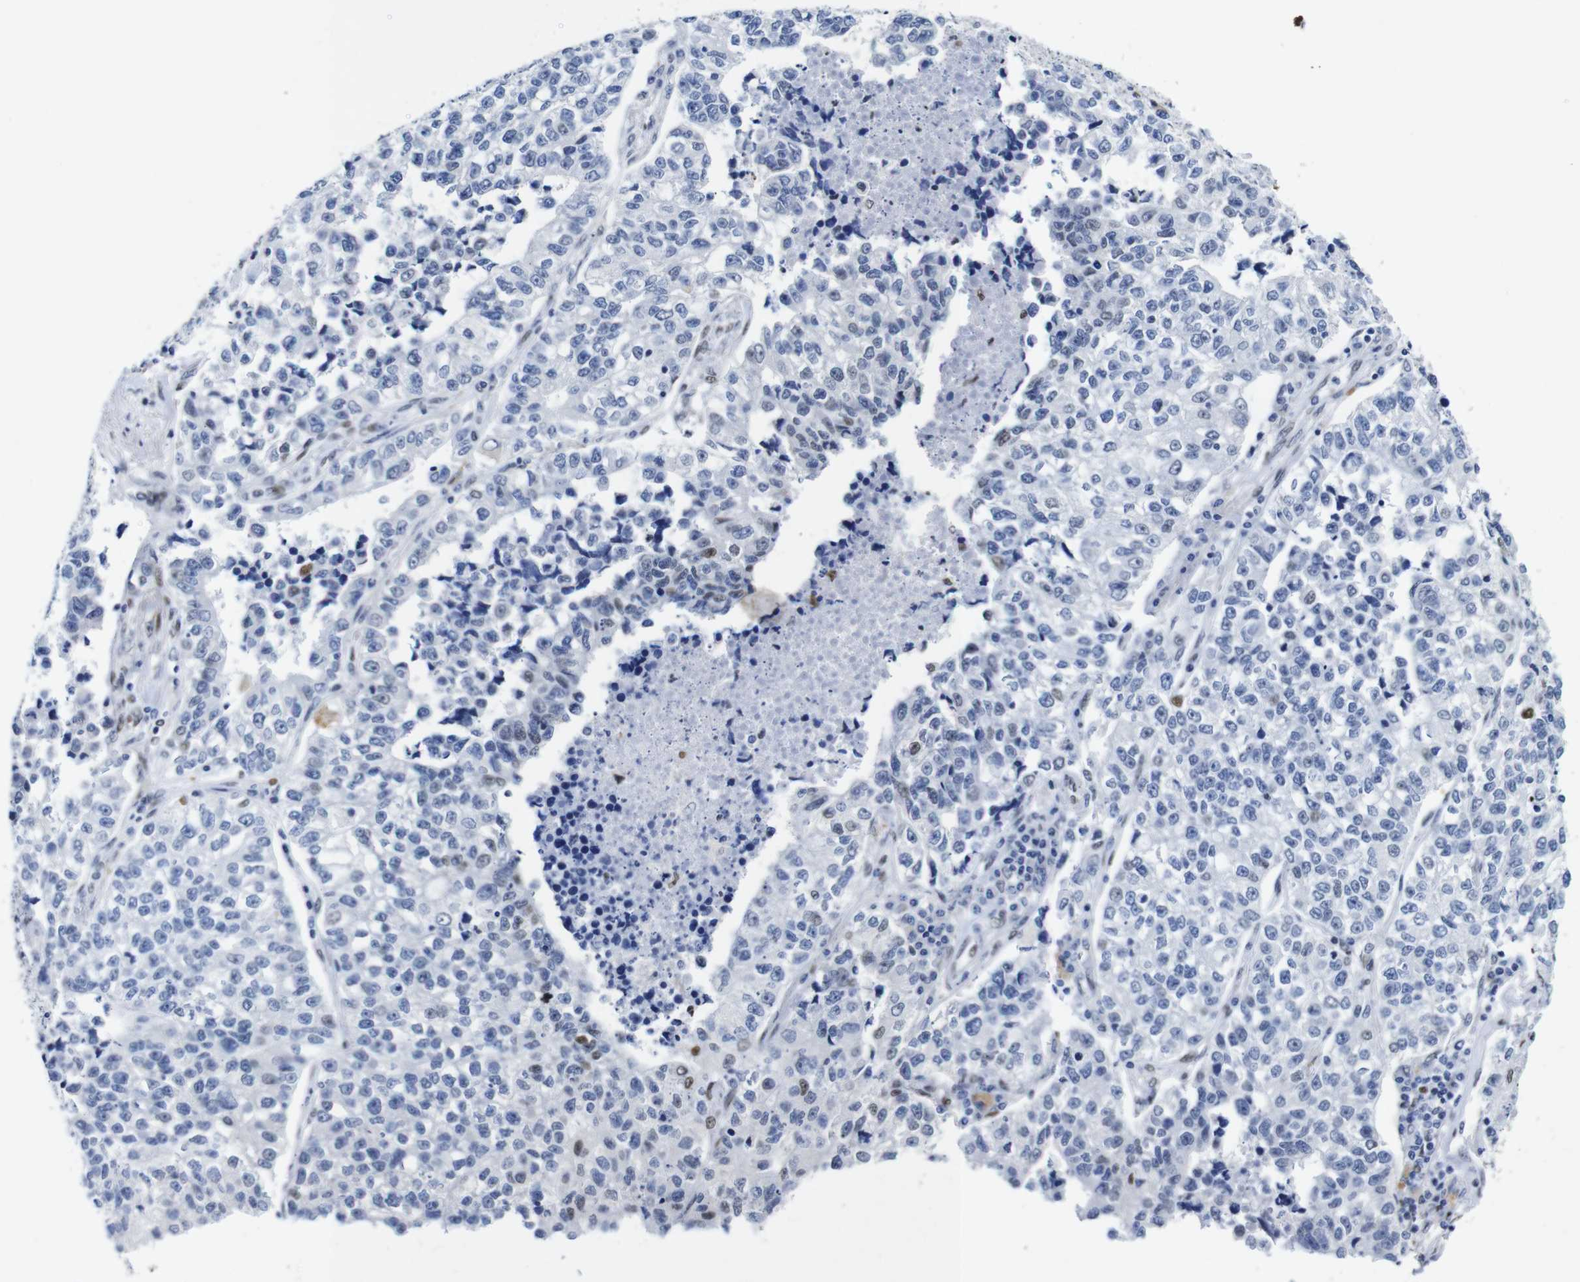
{"staining": {"intensity": "negative", "quantity": "none", "location": "none"}, "tissue": "lung cancer", "cell_type": "Tumor cells", "image_type": "cancer", "snomed": [{"axis": "morphology", "description": "Adenocarcinoma, NOS"}, {"axis": "topography", "description": "Lung"}], "caption": "The IHC photomicrograph has no significant staining in tumor cells of lung cancer tissue. (Brightfield microscopy of DAB immunohistochemistry (IHC) at high magnification).", "gene": "FOSL2", "patient": {"sex": "male", "age": 49}}